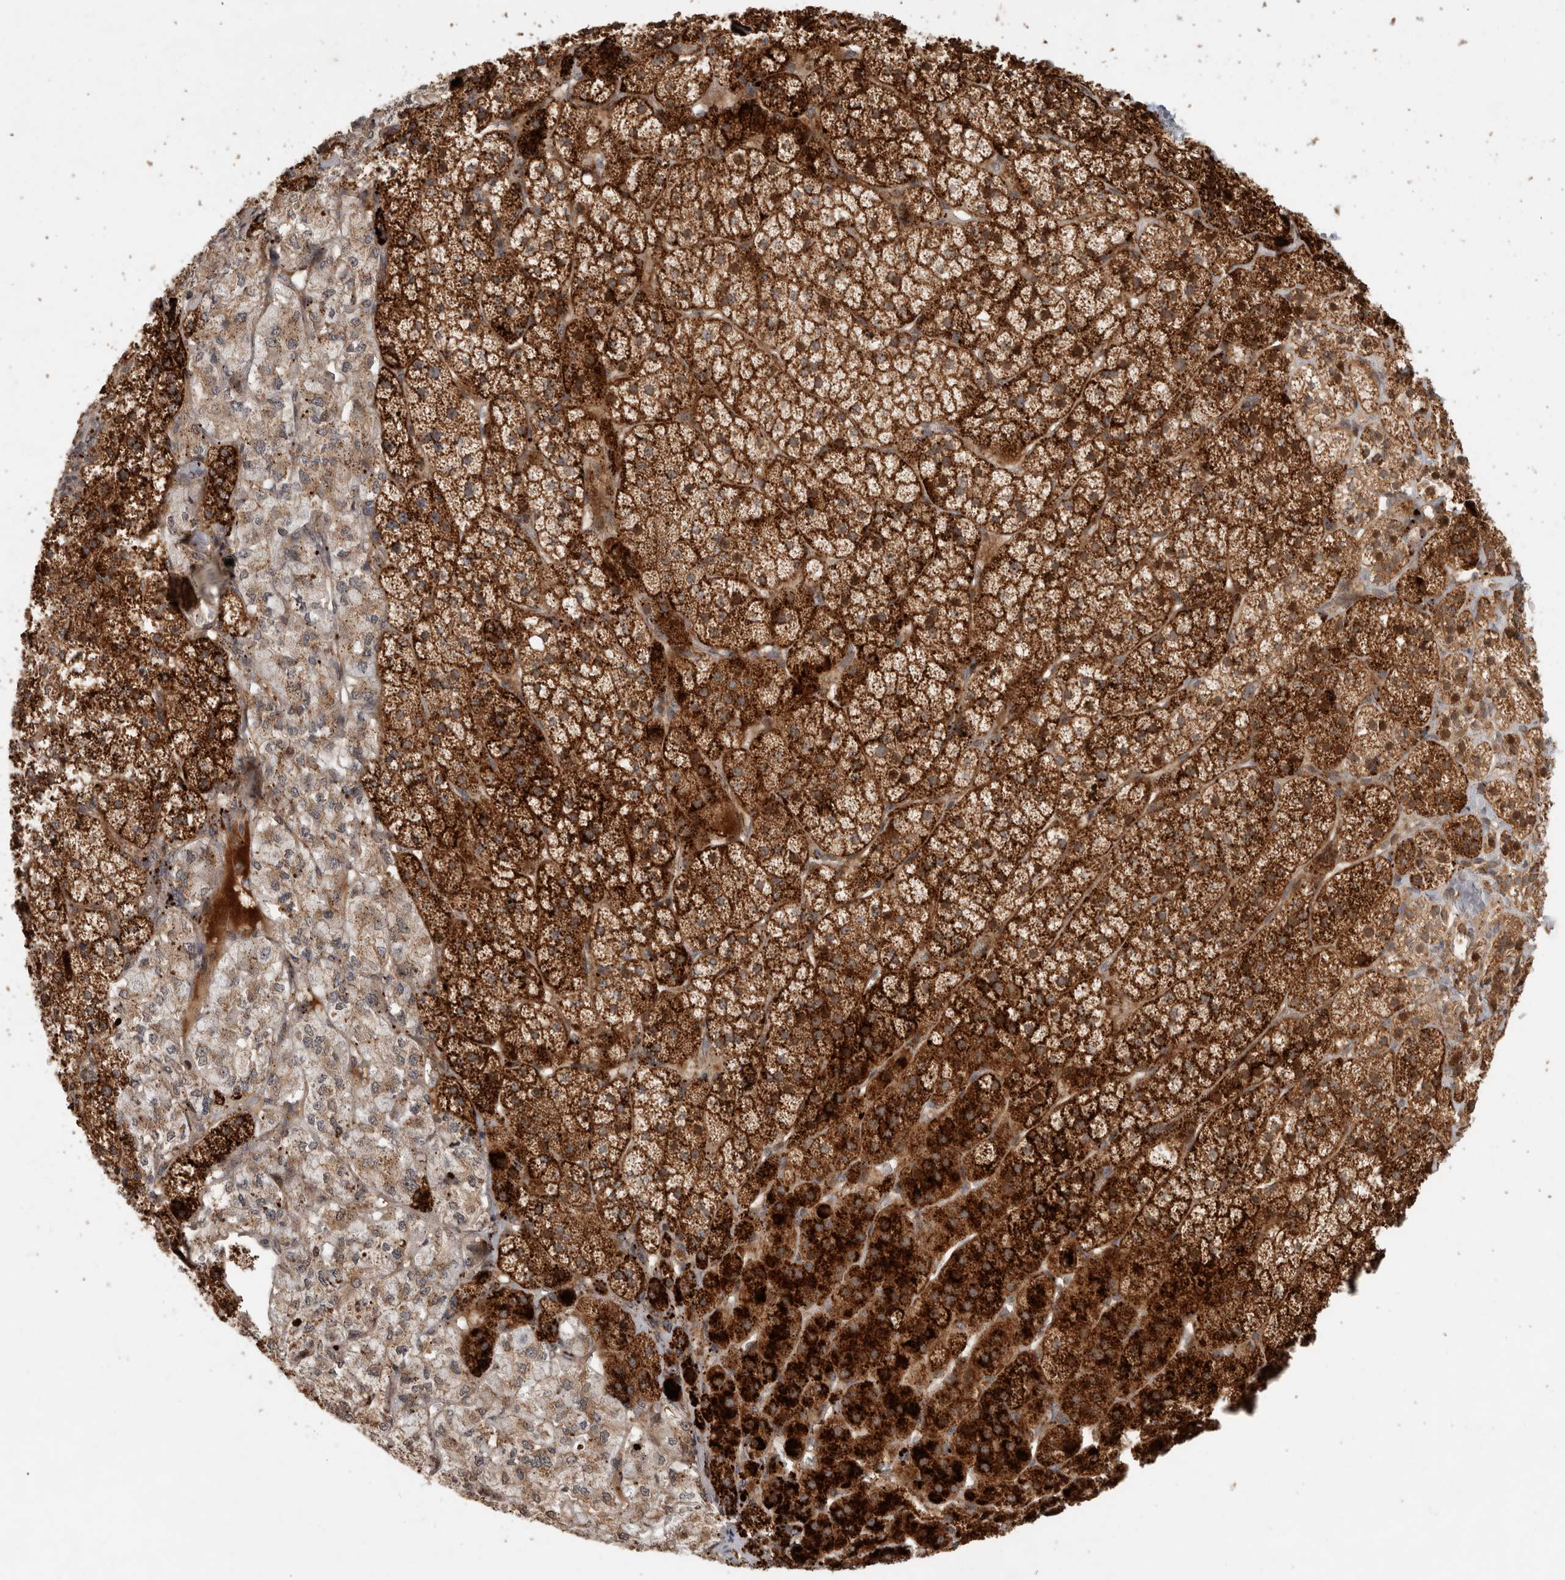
{"staining": {"intensity": "strong", "quantity": ">75%", "location": "cytoplasmic/membranous"}, "tissue": "adrenal gland", "cell_type": "Glandular cells", "image_type": "normal", "snomed": [{"axis": "morphology", "description": "Normal tissue, NOS"}, {"axis": "topography", "description": "Adrenal gland"}], "caption": "Immunohistochemistry (IHC) photomicrograph of benign human adrenal gland stained for a protein (brown), which shows high levels of strong cytoplasmic/membranous expression in approximately >75% of glandular cells.", "gene": "PITPNC1", "patient": {"sex": "female", "age": 44}}